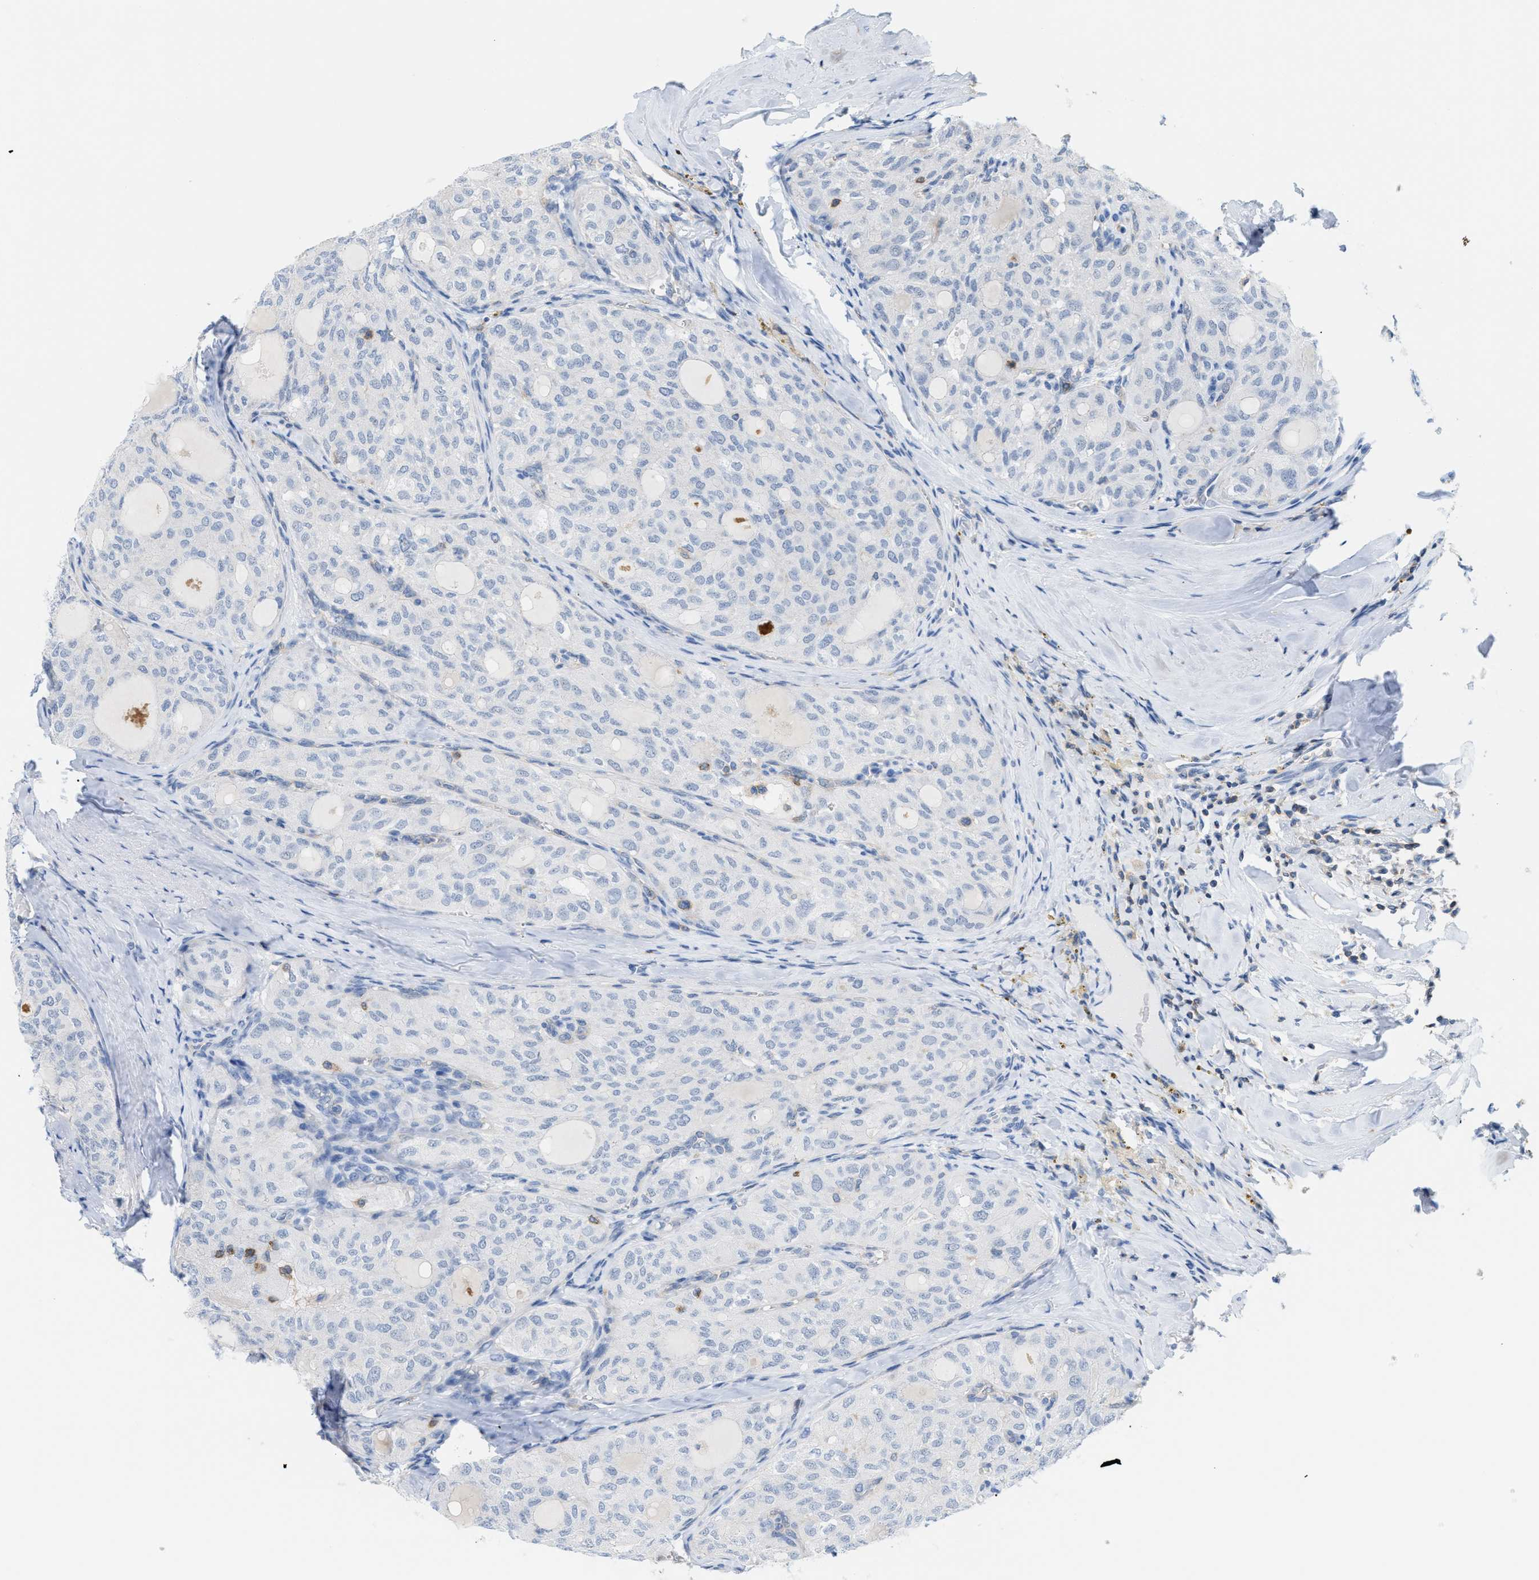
{"staining": {"intensity": "negative", "quantity": "none", "location": "none"}, "tissue": "thyroid cancer", "cell_type": "Tumor cells", "image_type": "cancer", "snomed": [{"axis": "morphology", "description": "Follicular adenoma carcinoma, NOS"}, {"axis": "topography", "description": "Thyroid gland"}], "caption": "DAB immunohistochemical staining of thyroid cancer demonstrates no significant expression in tumor cells.", "gene": "IL16", "patient": {"sex": "male", "age": 75}}